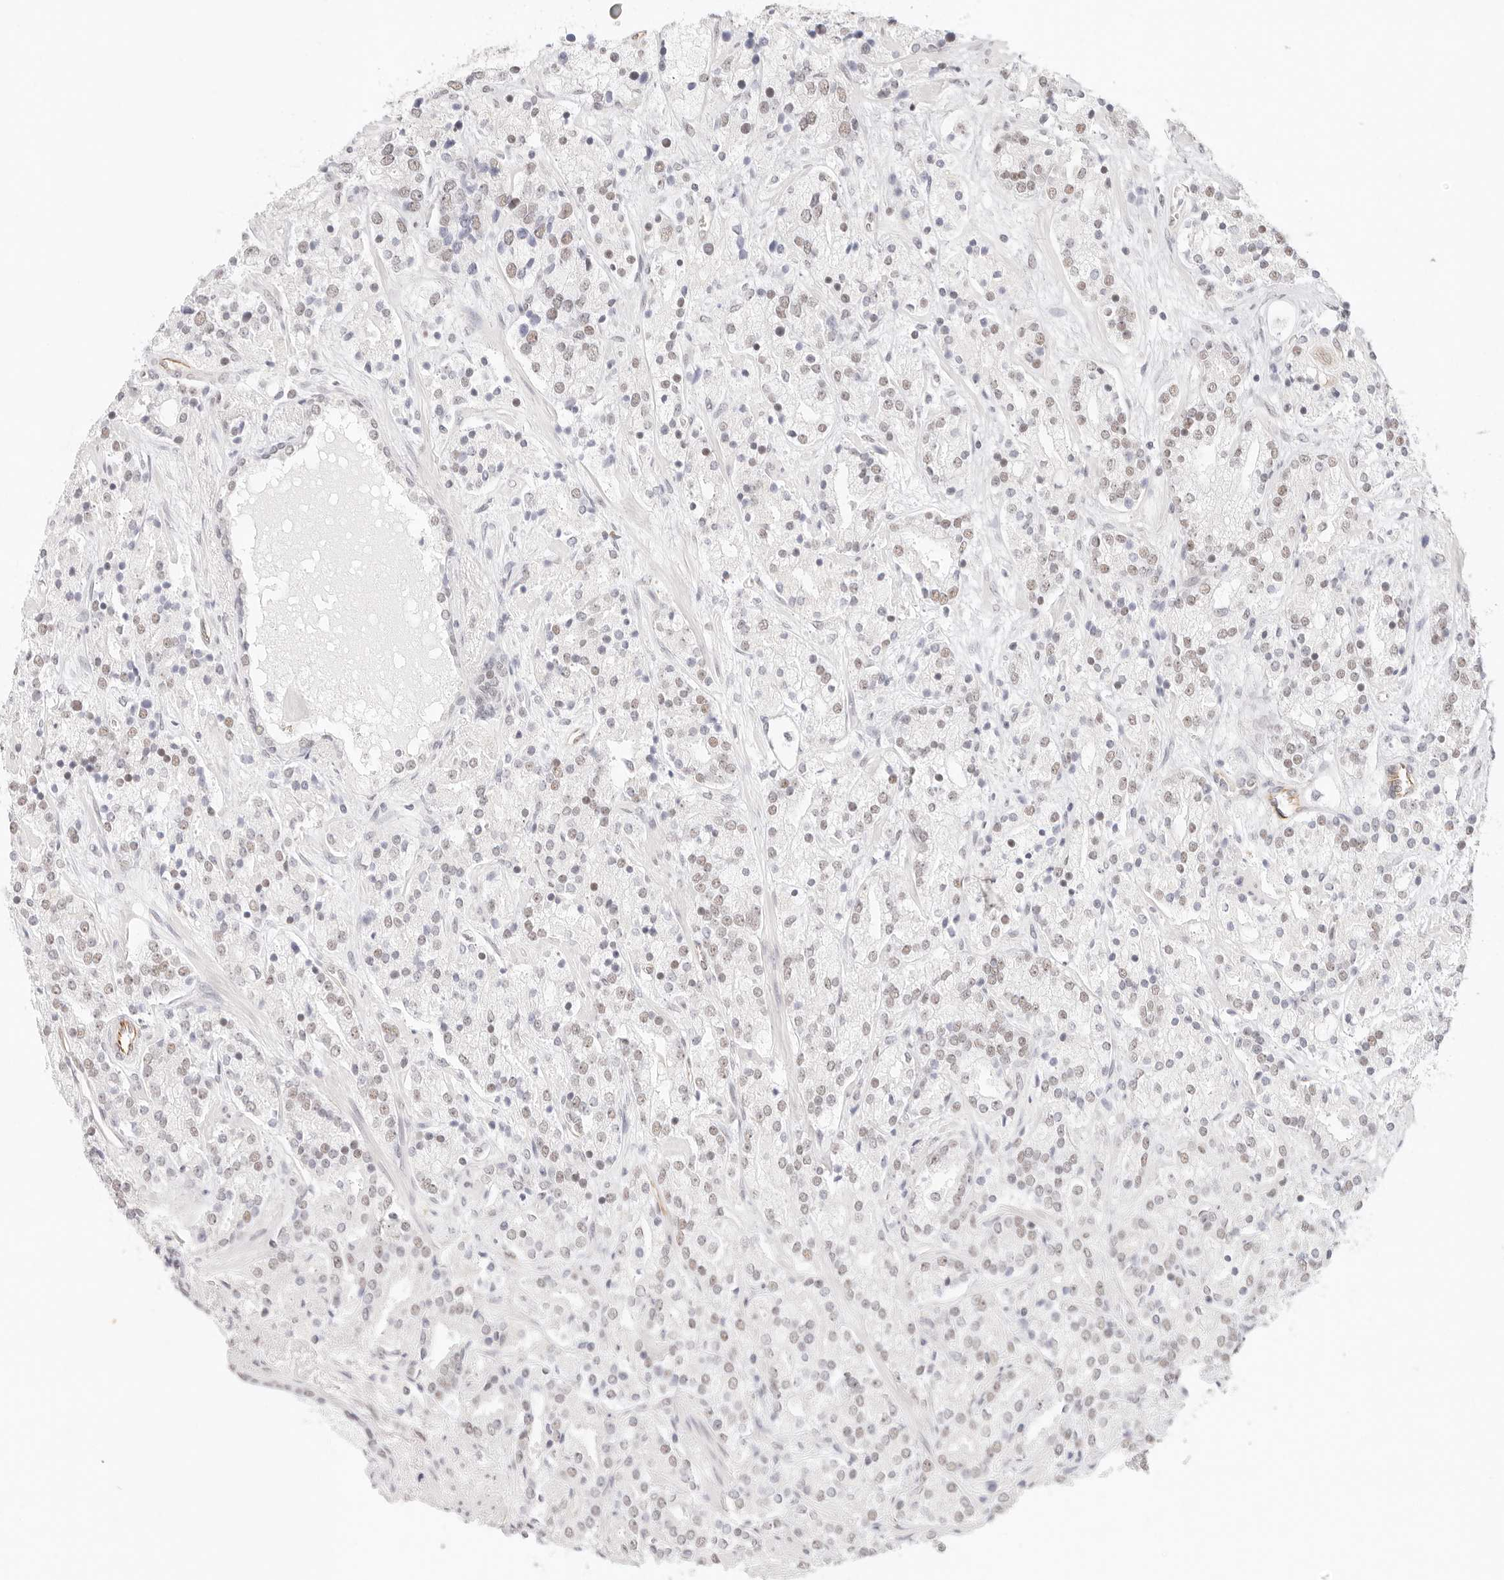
{"staining": {"intensity": "moderate", "quantity": "25%-75%", "location": "nuclear"}, "tissue": "prostate cancer", "cell_type": "Tumor cells", "image_type": "cancer", "snomed": [{"axis": "morphology", "description": "Adenocarcinoma, High grade"}, {"axis": "topography", "description": "Prostate"}], "caption": "An image of adenocarcinoma (high-grade) (prostate) stained for a protein reveals moderate nuclear brown staining in tumor cells. The protein of interest is stained brown, and the nuclei are stained in blue (DAB IHC with brightfield microscopy, high magnification).", "gene": "ZC3H11A", "patient": {"sex": "male", "age": 71}}